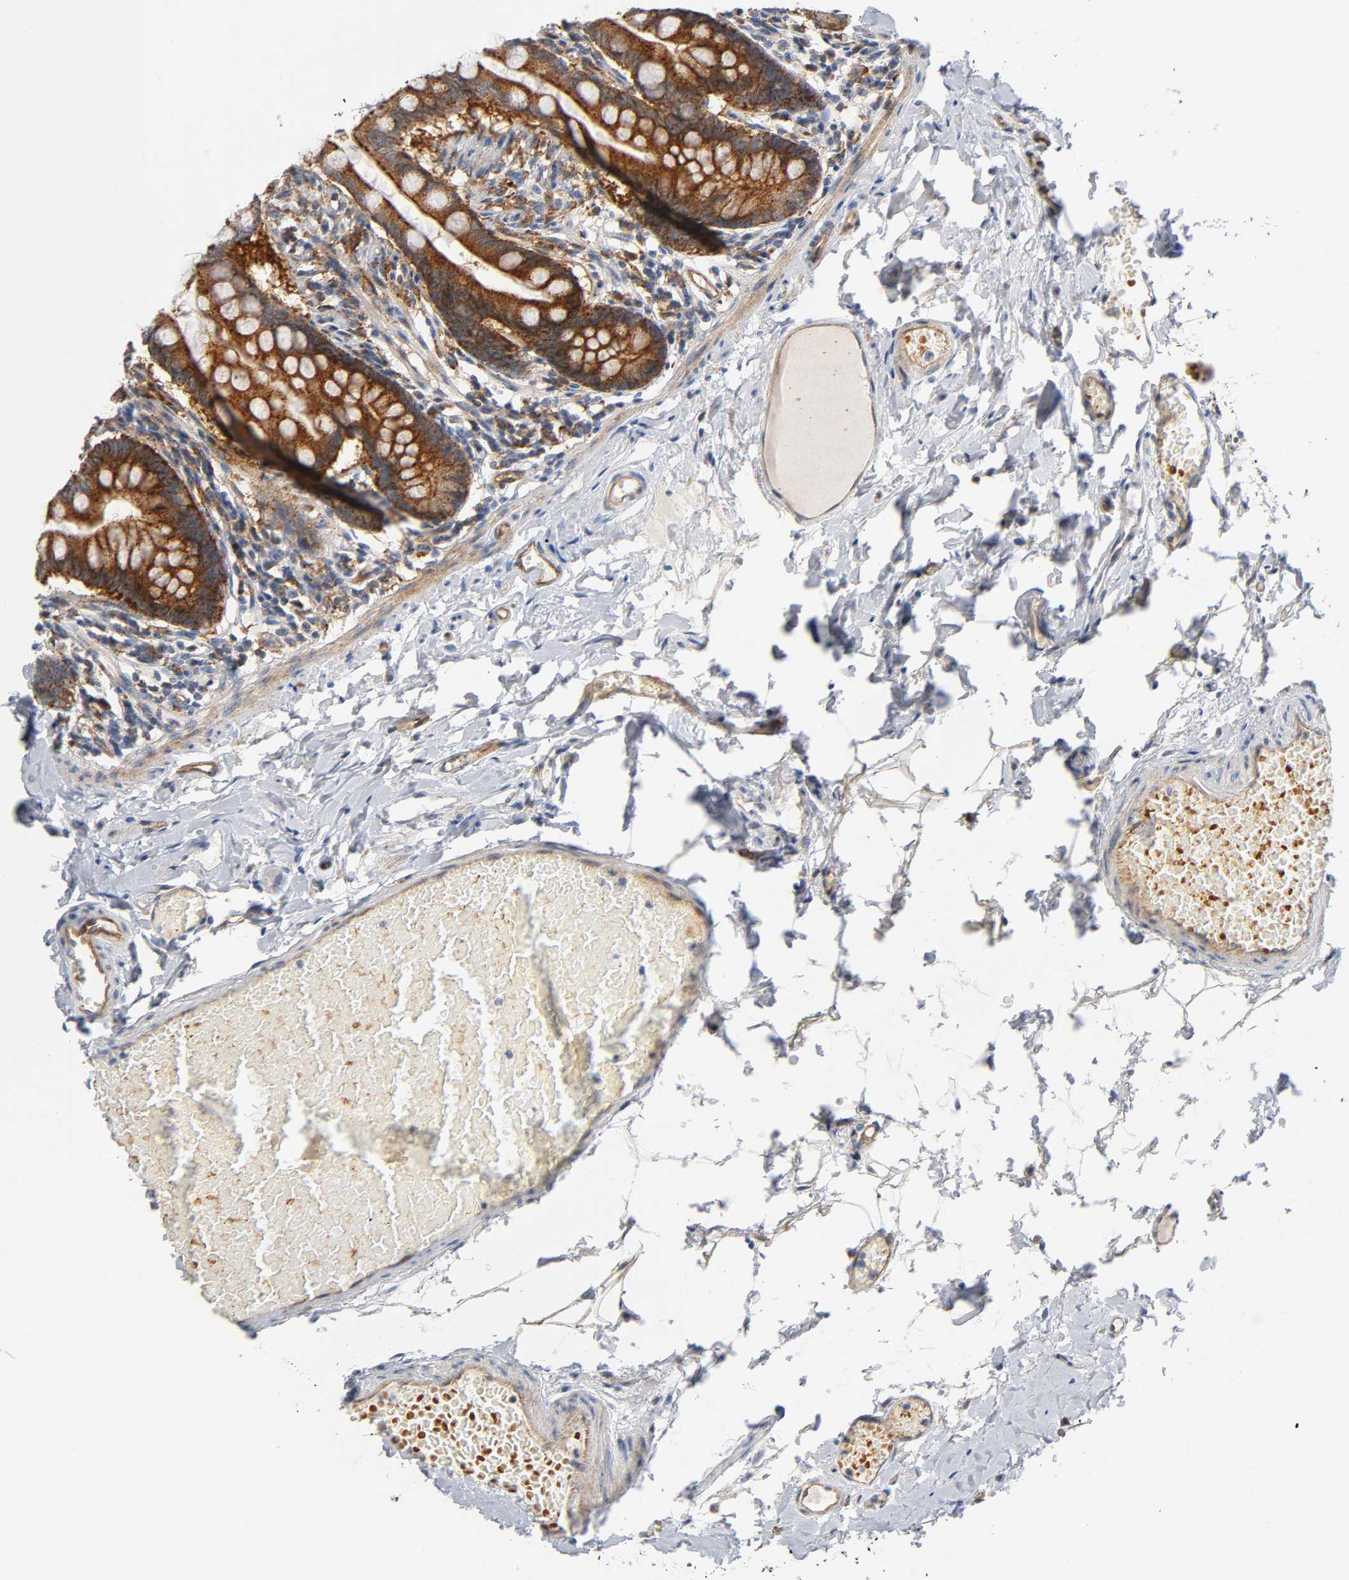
{"staining": {"intensity": "strong", "quantity": ">75%", "location": "cytoplasmic/membranous"}, "tissue": "small intestine", "cell_type": "Glandular cells", "image_type": "normal", "snomed": [{"axis": "morphology", "description": "Normal tissue, NOS"}, {"axis": "topography", "description": "Small intestine"}], "caption": "Small intestine stained for a protein exhibits strong cytoplasmic/membranous positivity in glandular cells. The protein is stained brown, and the nuclei are stained in blue (DAB IHC with brightfield microscopy, high magnification).", "gene": "CD2AP", "patient": {"sex": "male", "age": 41}}